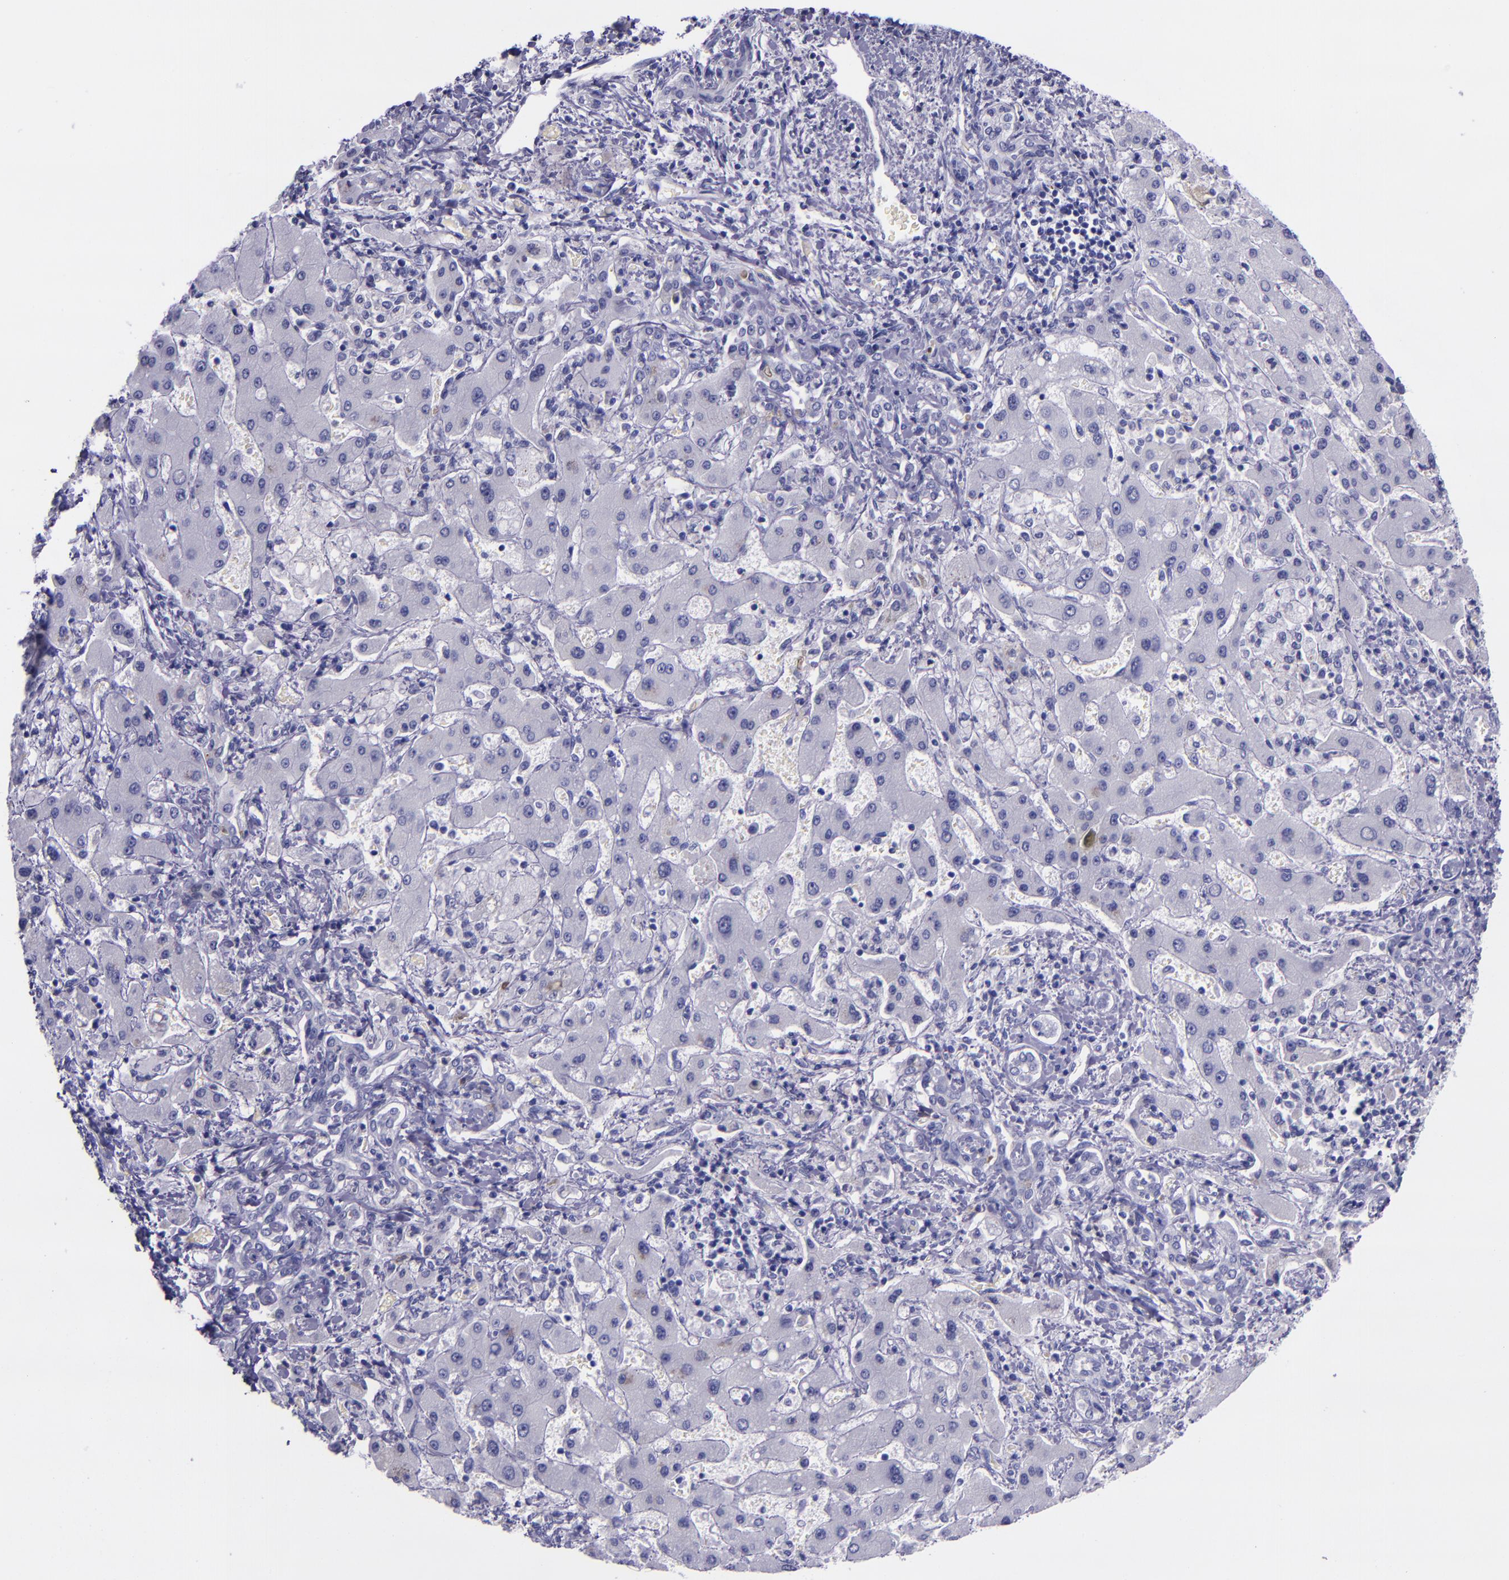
{"staining": {"intensity": "negative", "quantity": "none", "location": "none"}, "tissue": "liver cancer", "cell_type": "Tumor cells", "image_type": "cancer", "snomed": [{"axis": "morphology", "description": "Cholangiocarcinoma"}, {"axis": "topography", "description": "Liver"}], "caption": "Micrograph shows no protein expression in tumor cells of cholangiocarcinoma (liver) tissue.", "gene": "SLPI", "patient": {"sex": "male", "age": 50}}